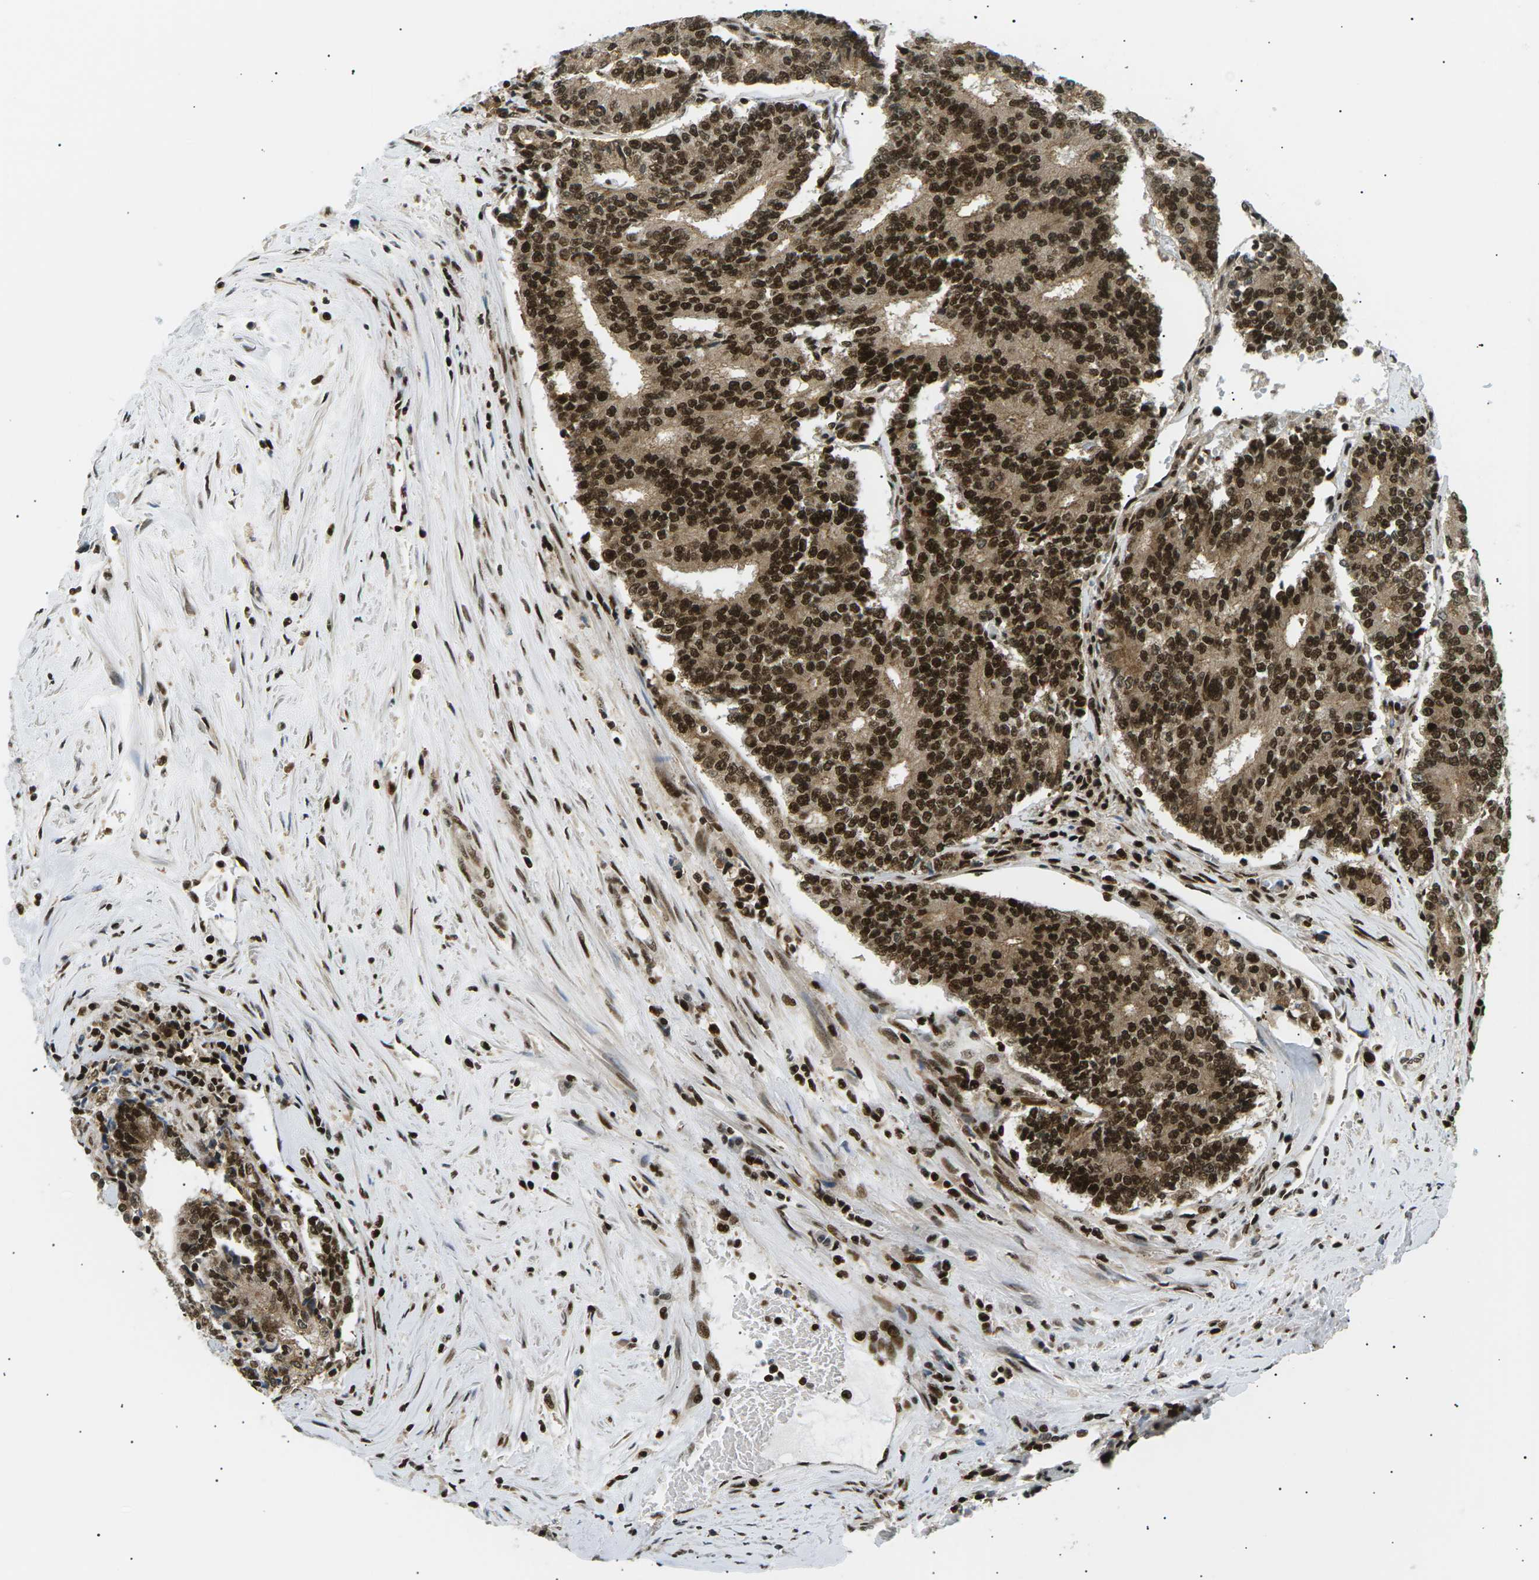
{"staining": {"intensity": "strong", "quantity": ">75%", "location": "cytoplasmic/membranous,nuclear"}, "tissue": "prostate cancer", "cell_type": "Tumor cells", "image_type": "cancer", "snomed": [{"axis": "morphology", "description": "Normal tissue, NOS"}, {"axis": "morphology", "description": "Adenocarcinoma, High grade"}, {"axis": "topography", "description": "Prostate"}, {"axis": "topography", "description": "Seminal veicle"}], "caption": "Immunohistochemical staining of human prostate cancer (adenocarcinoma (high-grade)) demonstrates high levels of strong cytoplasmic/membranous and nuclear positivity in about >75% of tumor cells.", "gene": "RPA2", "patient": {"sex": "male", "age": 55}}